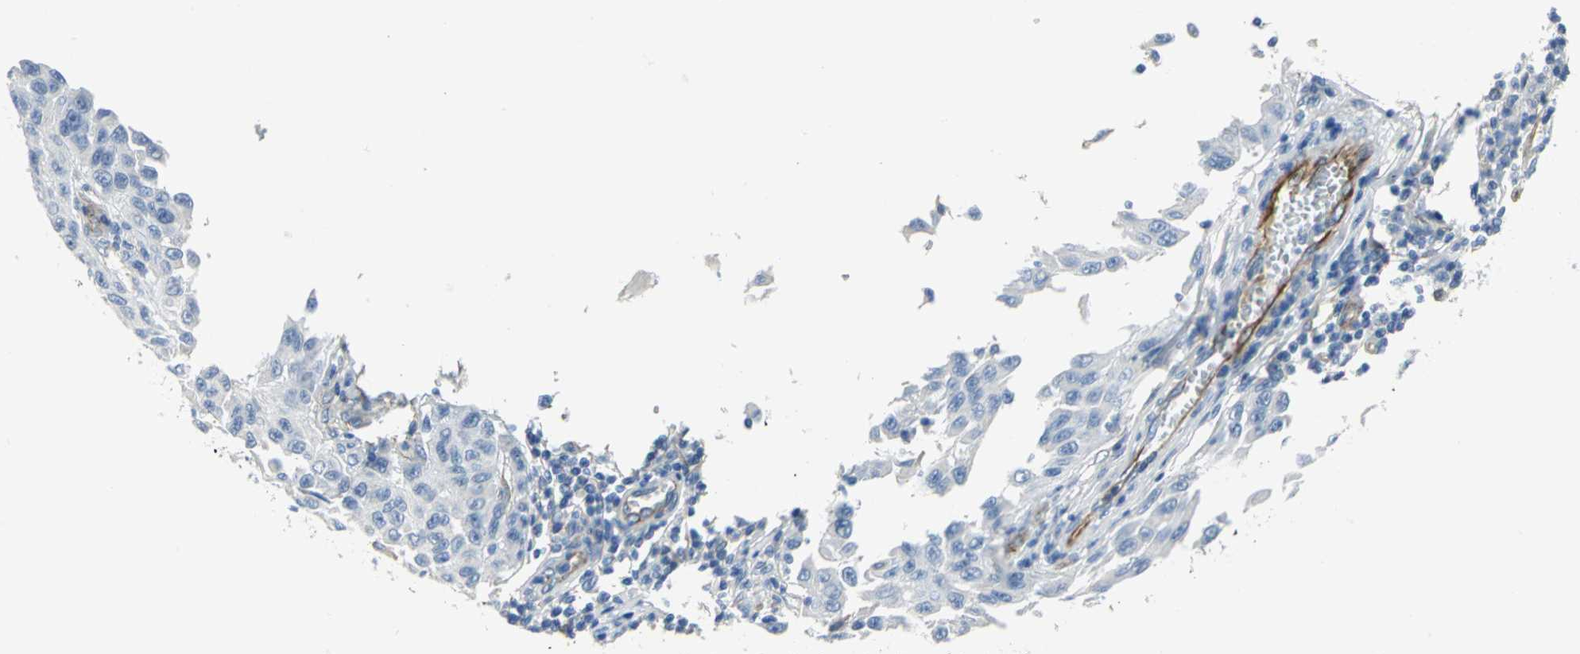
{"staining": {"intensity": "negative", "quantity": "none", "location": "none"}, "tissue": "melanoma", "cell_type": "Tumor cells", "image_type": "cancer", "snomed": [{"axis": "morphology", "description": "Malignant melanoma, NOS"}, {"axis": "topography", "description": "Skin"}], "caption": "Tumor cells are negative for protein expression in human melanoma.", "gene": "FLNB", "patient": {"sex": "male", "age": 30}}